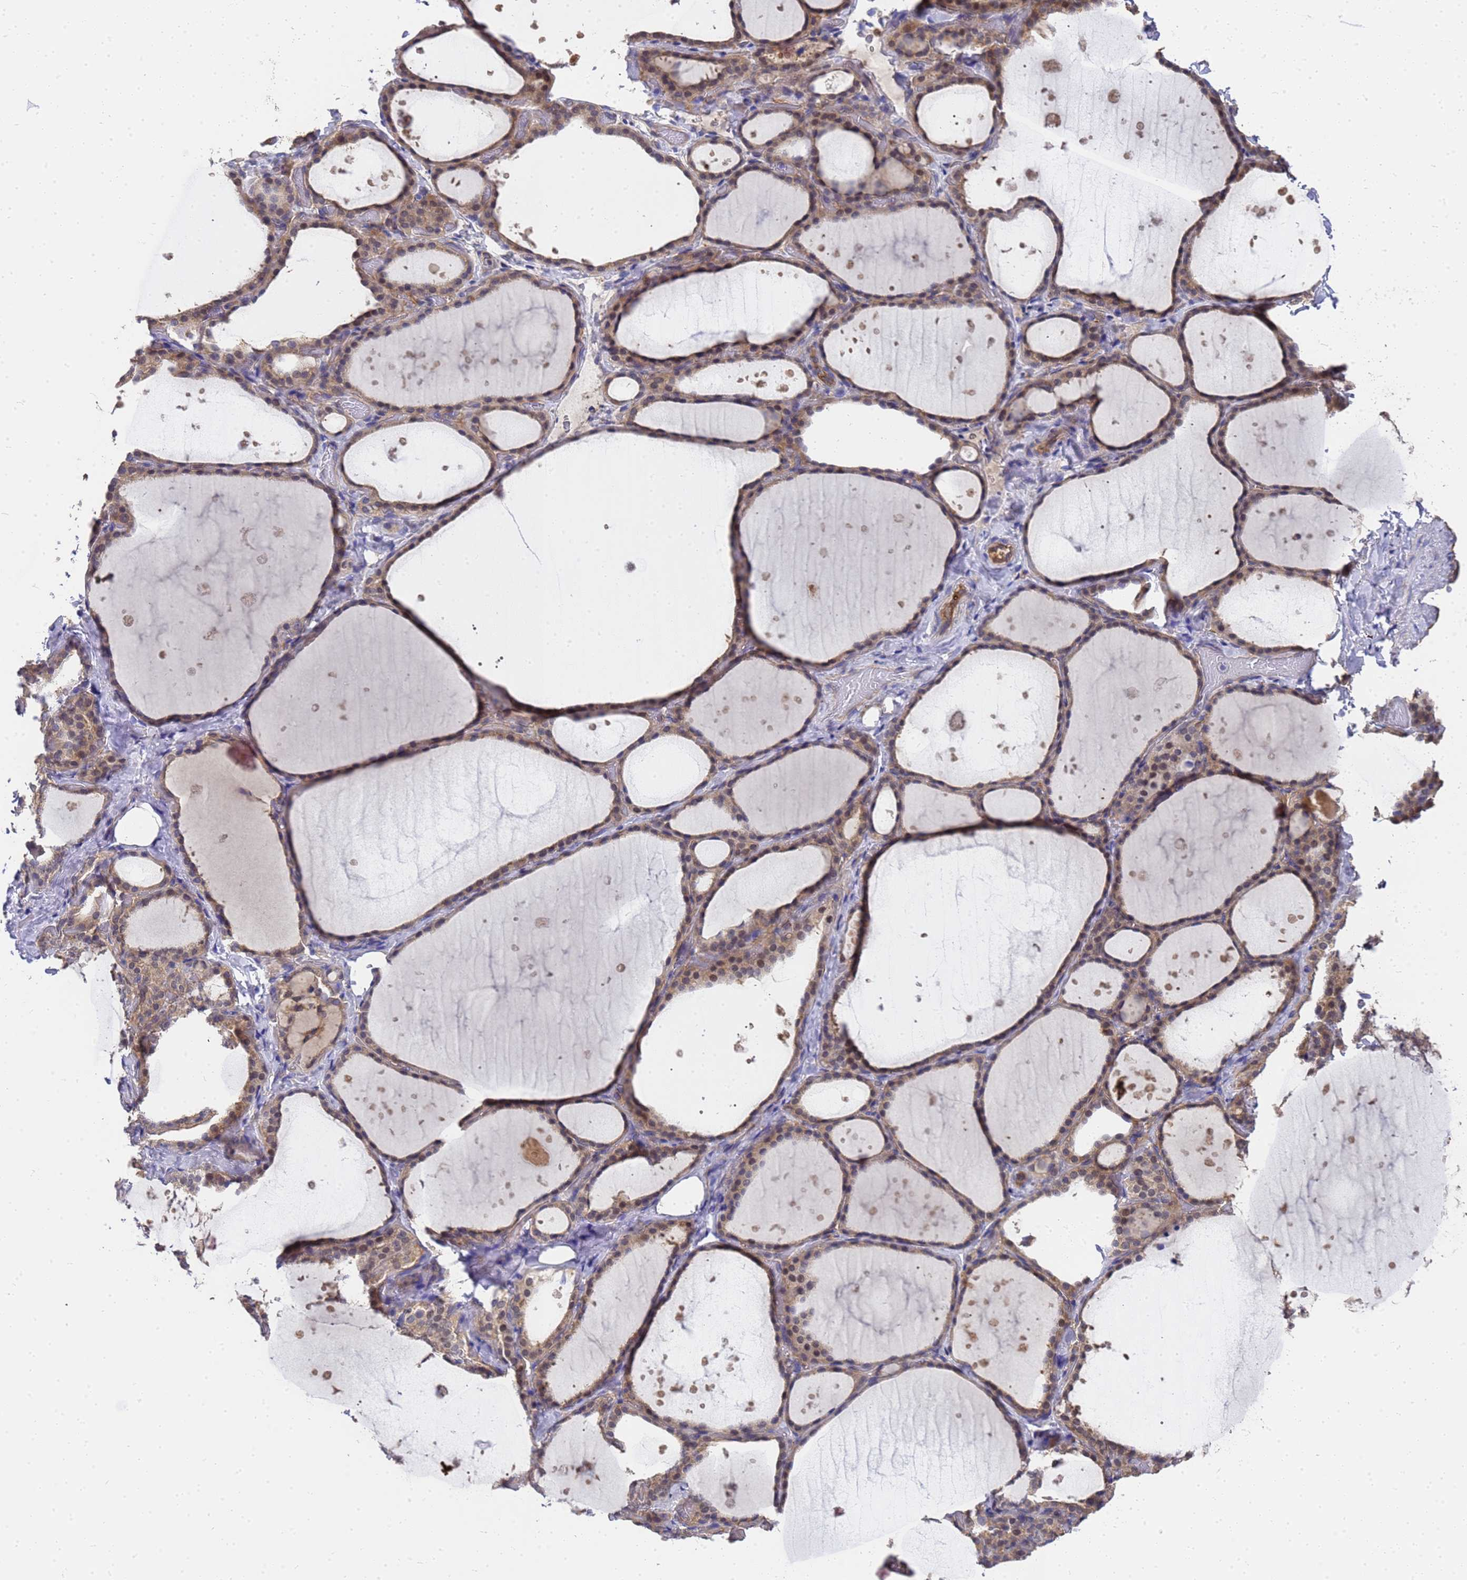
{"staining": {"intensity": "moderate", "quantity": ">75%", "location": "cytoplasmic/membranous"}, "tissue": "thyroid gland", "cell_type": "Glandular cells", "image_type": "normal", "snomed": [{"axis": "morphology", "description": "Normal tissue, NOS"}, {"axis": "topography", "description": "Thyroid gland"}], "caption": "Immunohistochemistry staining of normal thyroid gland, which demonstrates medium levels of moderate cytoplasmic/membranous staining in about >75% of glandular cells indicating moderate cytoplasmic/membranous protein positivity. The staining was performed using DAB (3,3'-diaminobenzidine) (brown) for protein detection and nuclei were counterstained in hematoxylin (blue).", "gene": "SLC35E2B", "patient": {"sex": "female", "age": 44}}